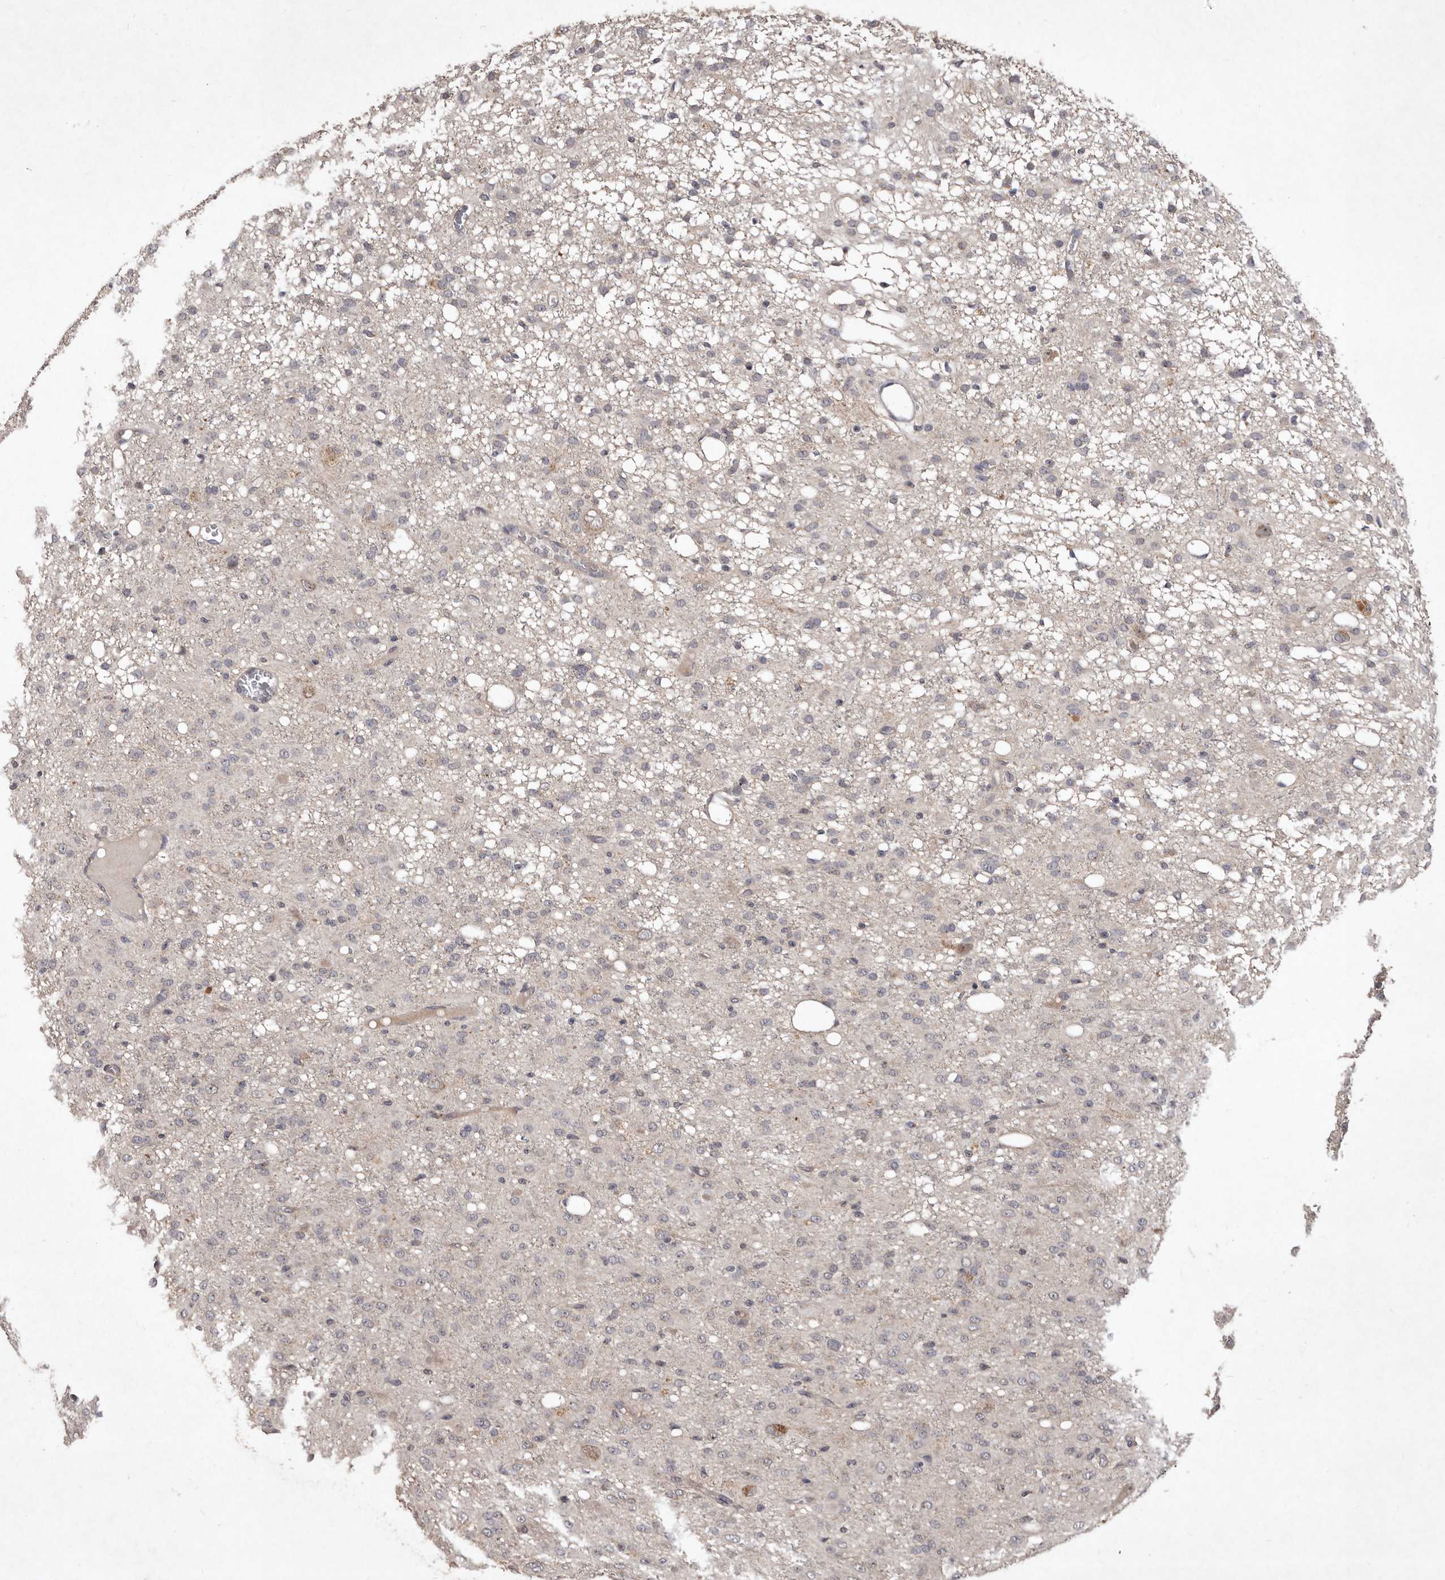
{"staining": {"intensity": "negative", "quantity": "none", "location": "none"}, "tissue": "glioma", "cell_type": "Tumor cells", "image_type": "cancer", "snomed": [{"axis": "morphology", "description": "Glioma, malignant, High grade"}, {"axis": "topography", "description": "Brain"}], "caption": "High magnification brightfield microscopy of glioma stained with DAB (3,3'-diaminobenzidine) (brown) and counterstained with hematoxylin (blue): tumor cells show no significant positivity. The staining is performed using DAB brown chromogen with nuclei counter-stained in using hematoxylin.", "gene": "FLAD1", "patient": {"sex": "female", "age": 59}}